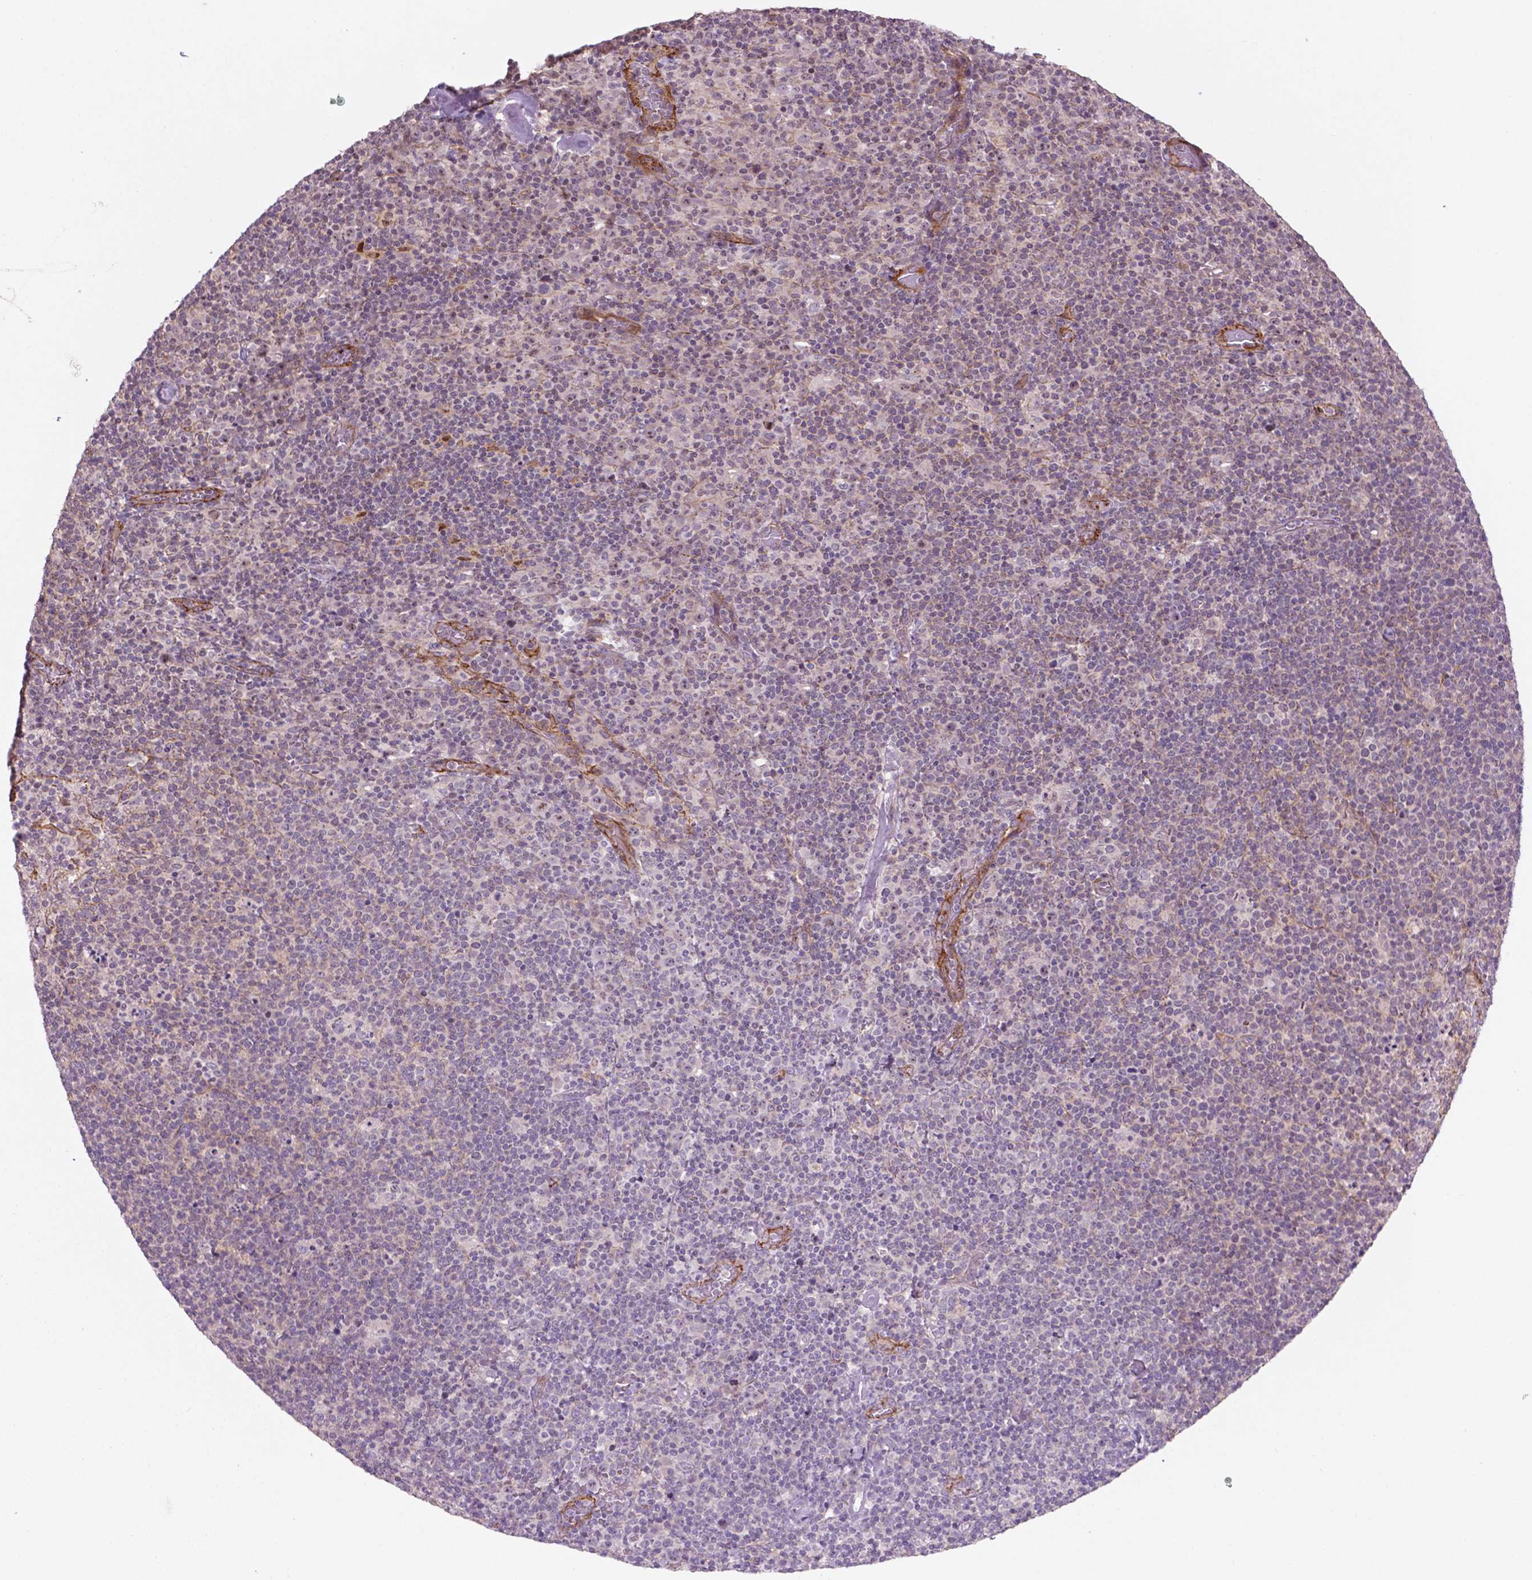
{"staining": {"intensity": "negative", "quantity": "none", "location": "none"}, "tissue": "lymphoma", "cell_type": "Tumor cells", "image_type": "cancer", "snomed": [{"axis": "morphology", "description": "Malignant lymphoma, non-Hodgkin's type, High grade"}, {"axis": "topography", "description": "Lymph node"}], "caption": "There is no significant expression in tumor cells of lymphoma.", "gene": "ARL5C", "patient": {"sex": "male", "age": 61}}